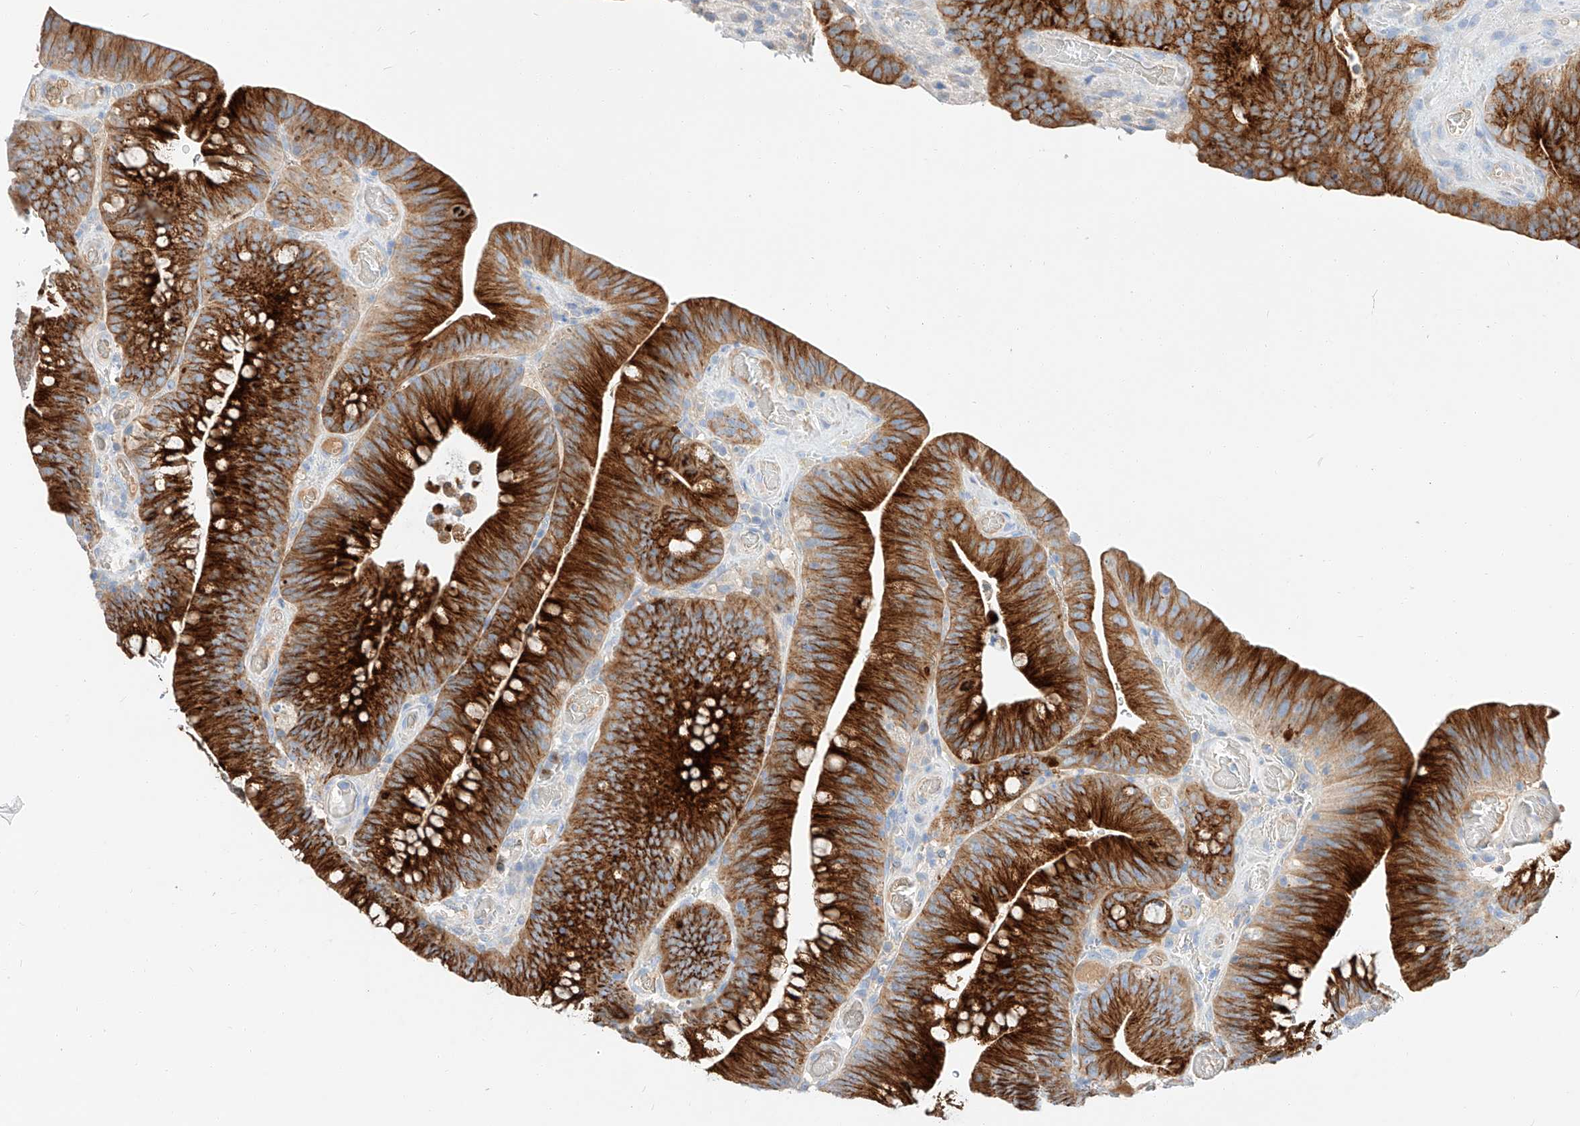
{"staining": {"intensity": "strong", "quantity": ">75%", "location": "cytoplasmic/membranous"}, "tissue": "colorectal cancer", "cell_type": "Tumor cells", "image_type": "cancer", "snomed": [{"axis": "morphology", "description": "Normal tissue, NOS"}, {"axis": "topography", "description": "Colon"}], "caption": "Immunohistochemistry (IHC) of colorectal cancer demonstrates high levels of strong cytoplasmic/membranous expression in approximately >75% of tumor cells. (DAB (3,3'-diaminobenzidine) IHC with brightfield microscopy, high magnification).", "gene": "MAP7", "patient": {"sex": "female", "age": 82}}